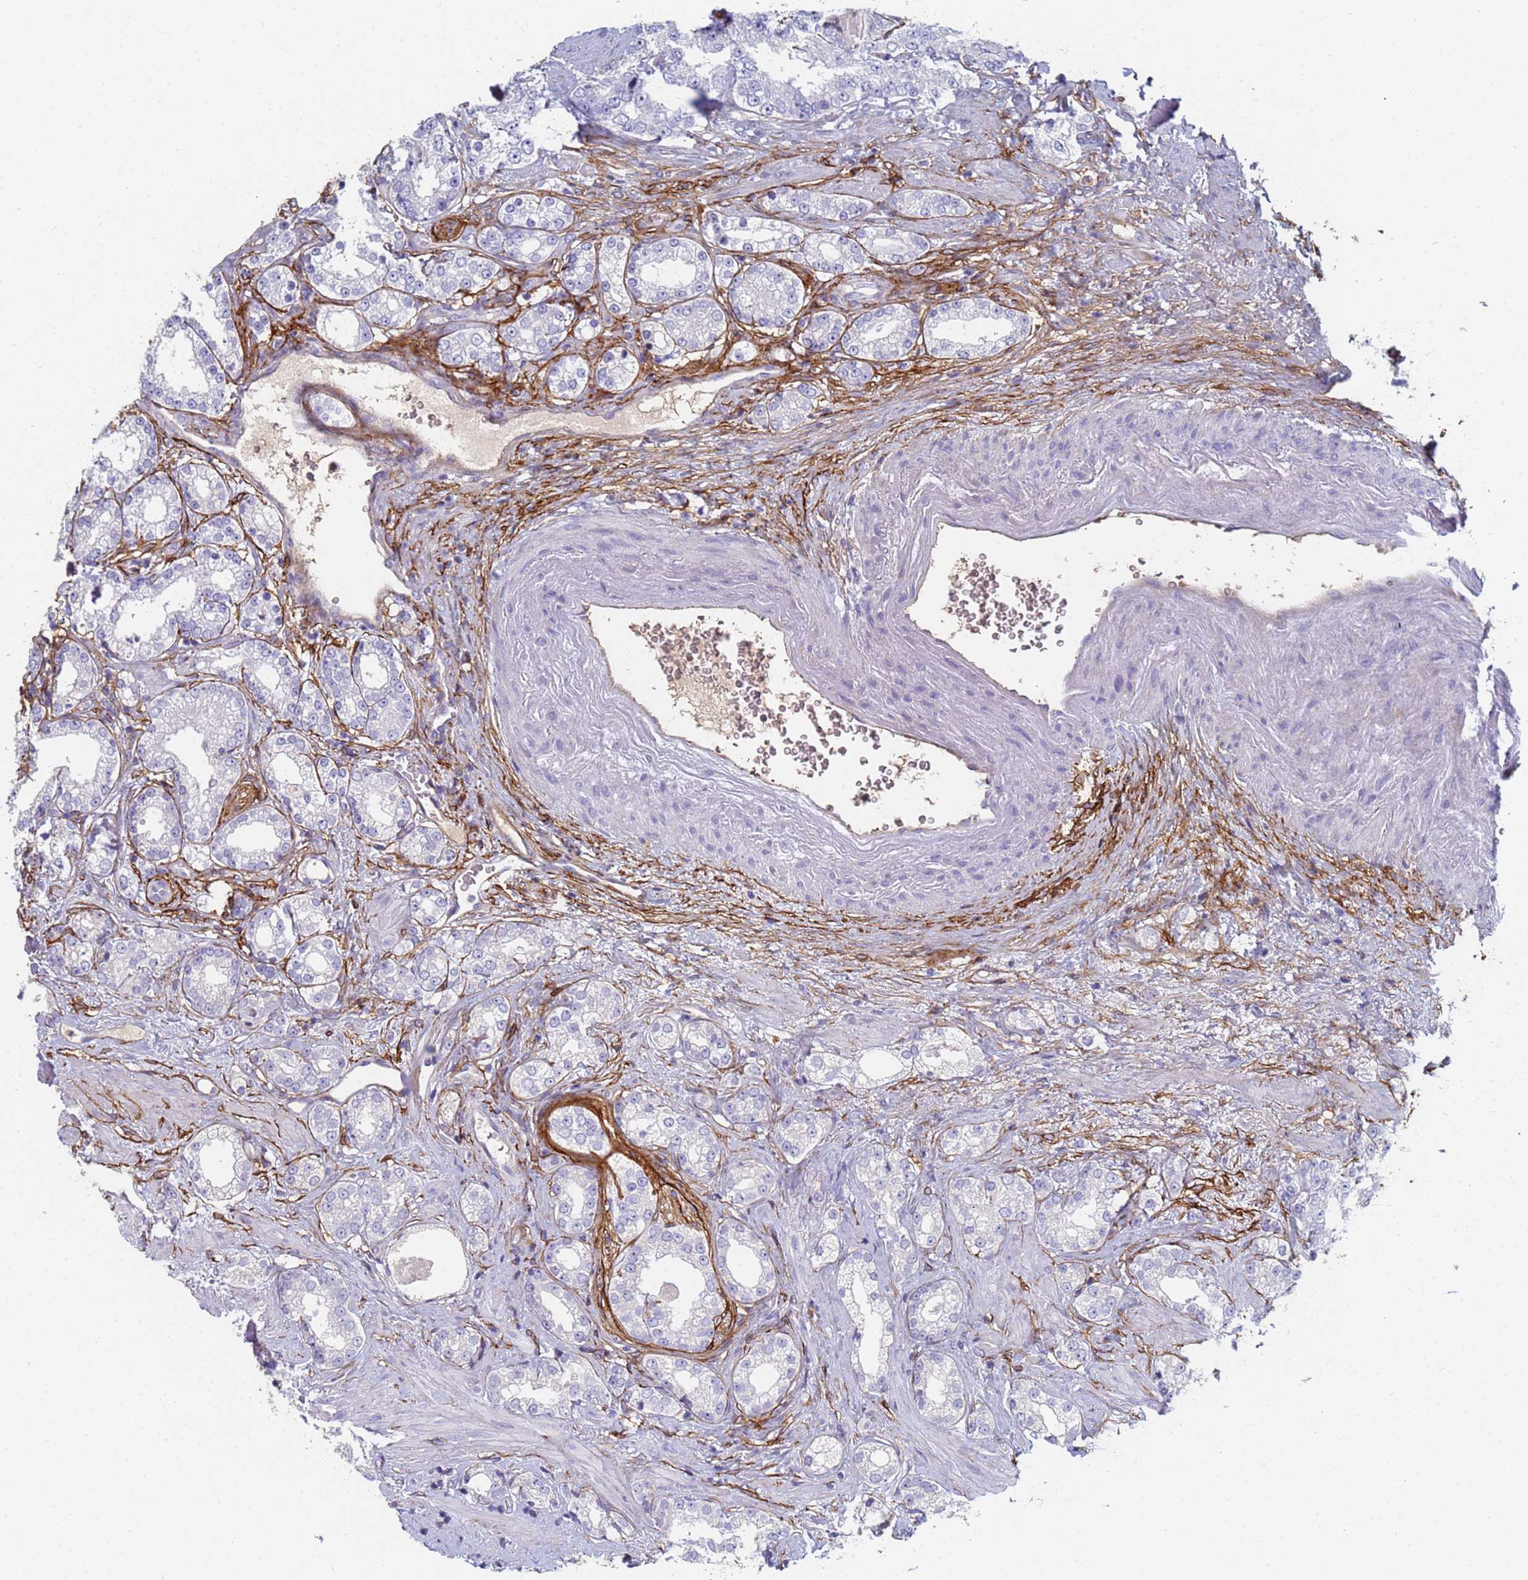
{"staining": {"intensity": "negative", "quantity": "none", "location": "none"}, "tissue": "prostate cancer", "cell_type": "Tumor cells", "image_type": "cancer", "snomed": [{"axis": "morphology", "description": "Normal tissue, NOS"}, {"axis": "morphology", "description": "Adenocarcinoma, High grade"}, {"axis": "topography", "description": "Prostate"}], "caption": "Prostate cancer was stained to show a protein in brown. There is no significant staining in tumor cells. (Brightfield microscopy of DAB (3,3'-diaminobenzidine) immunohistochemistry at high magnification).", "gene": "ABCA8", "patient": {"sex": "male", "age": 83}}